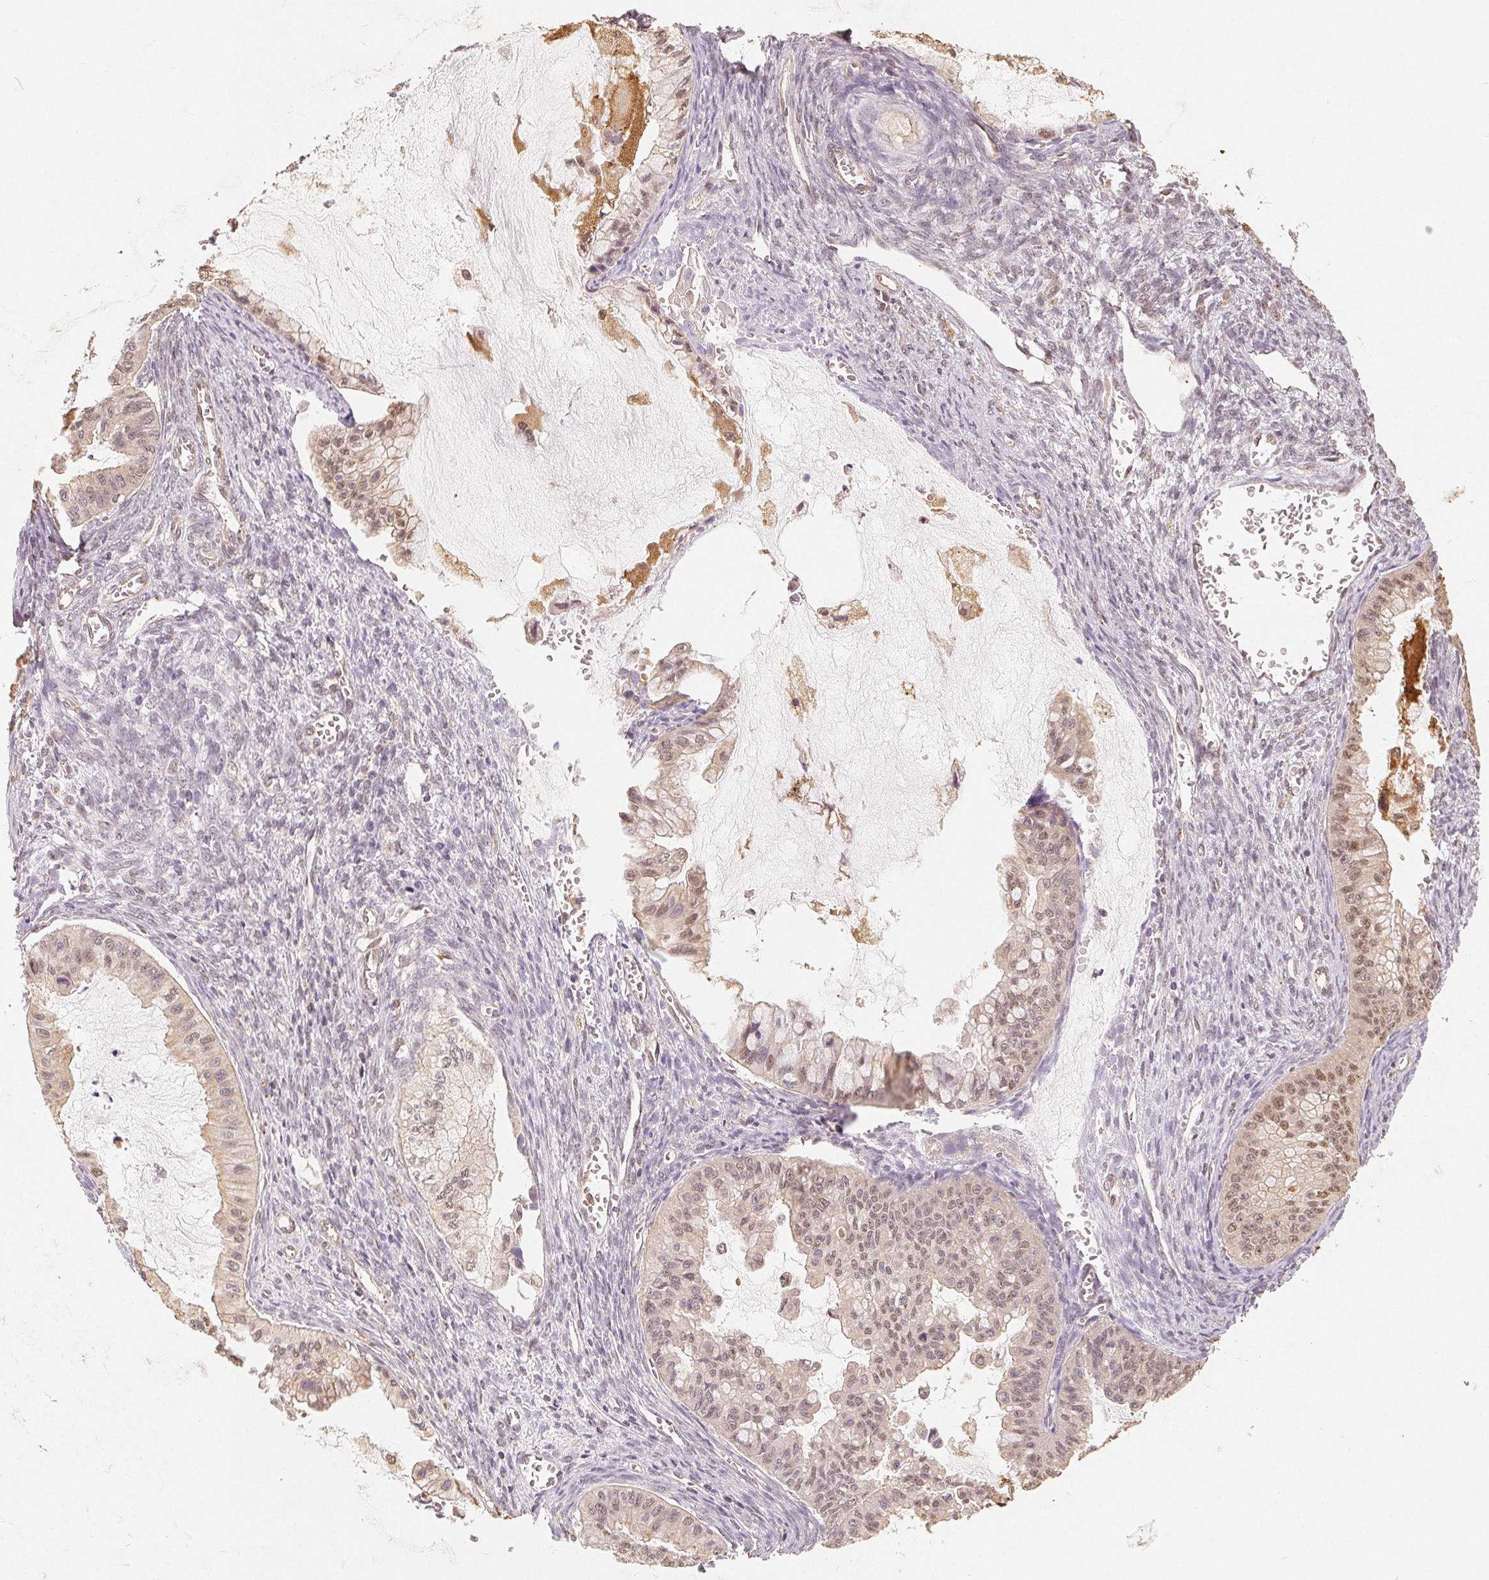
{"staining": {"intensity": "weak", "quantity": ">75%", "location": "cytoplasmic/membranous,nuclear"}, "tissue": "ovarian cancer", "cell_type": "Tumor cells", "image_type": "cancer", "snomed": [{"axis": "morphology", "description": "Cystadenocarcinoma, mucinous, NOS"}, {"axis": "topography", "description": "Ovary"}], "caption": "Human mucinous cystadenocarcinoma (ovarian) stained for a protein (brown) demonstrates weak cytoplasmic/membranous and nuclear positive staining in about >75% of tumor cells.", "gene": "GUSB", "patient": {"sex": "female", "age": 72}}